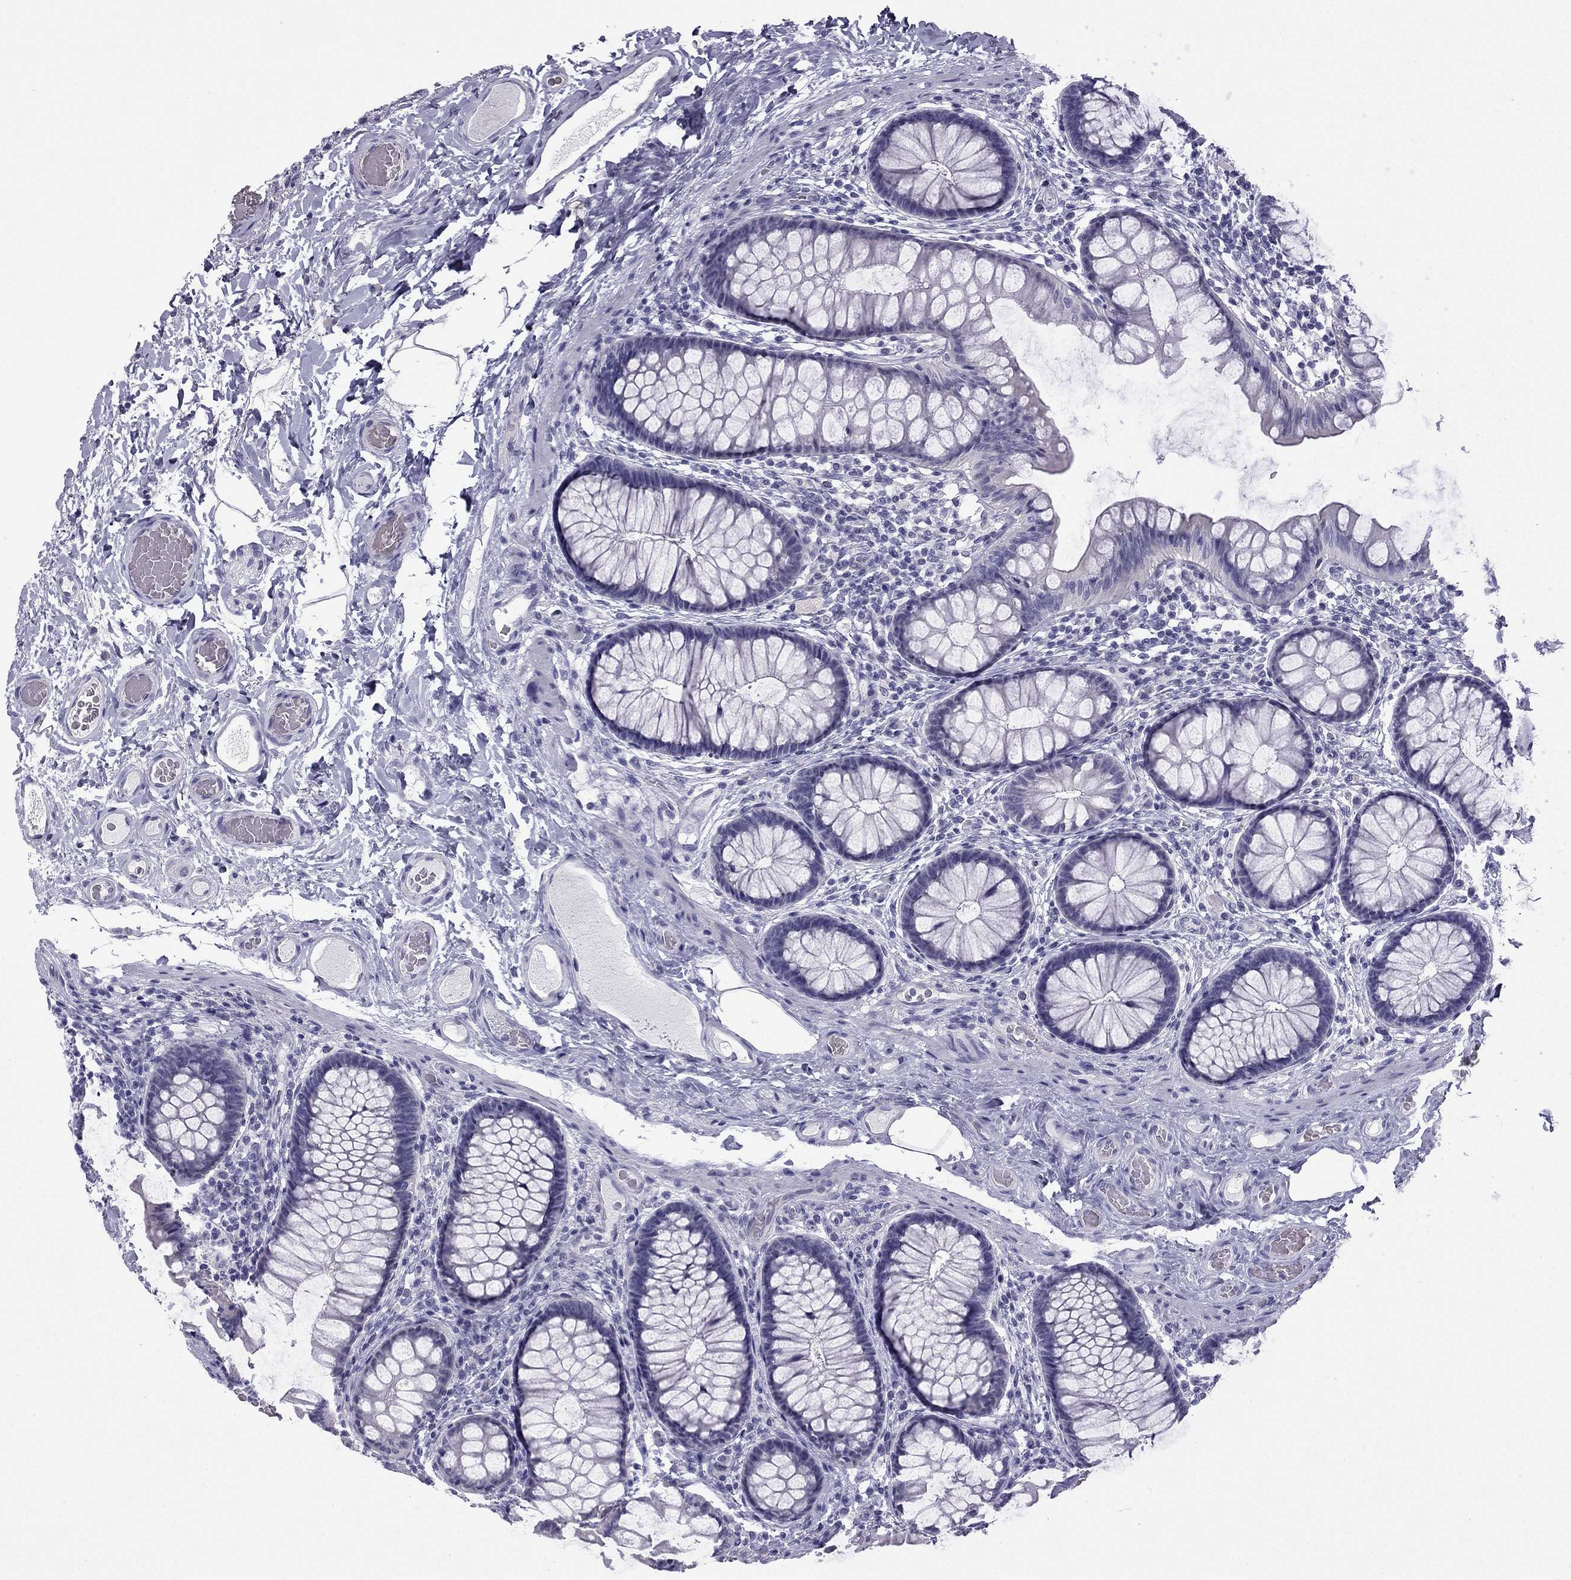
{"staining": {"intensity": "negative", "quantity": "none", "location": "none"}, "tissue": "colon", "cell_type": "Endothelial cells", "image_type": "normal", "snomed": [{"axis": "morphology", "description": "Normal tissue, NOS"}, {"axis": "topography", "description": "Colon"}], "caption": "Immunohistochemistry of normal colon demonstrates no positivity in endothelial cells.", "gene": "CFAP53", "patient": {"sex": "female", "age": 65}}